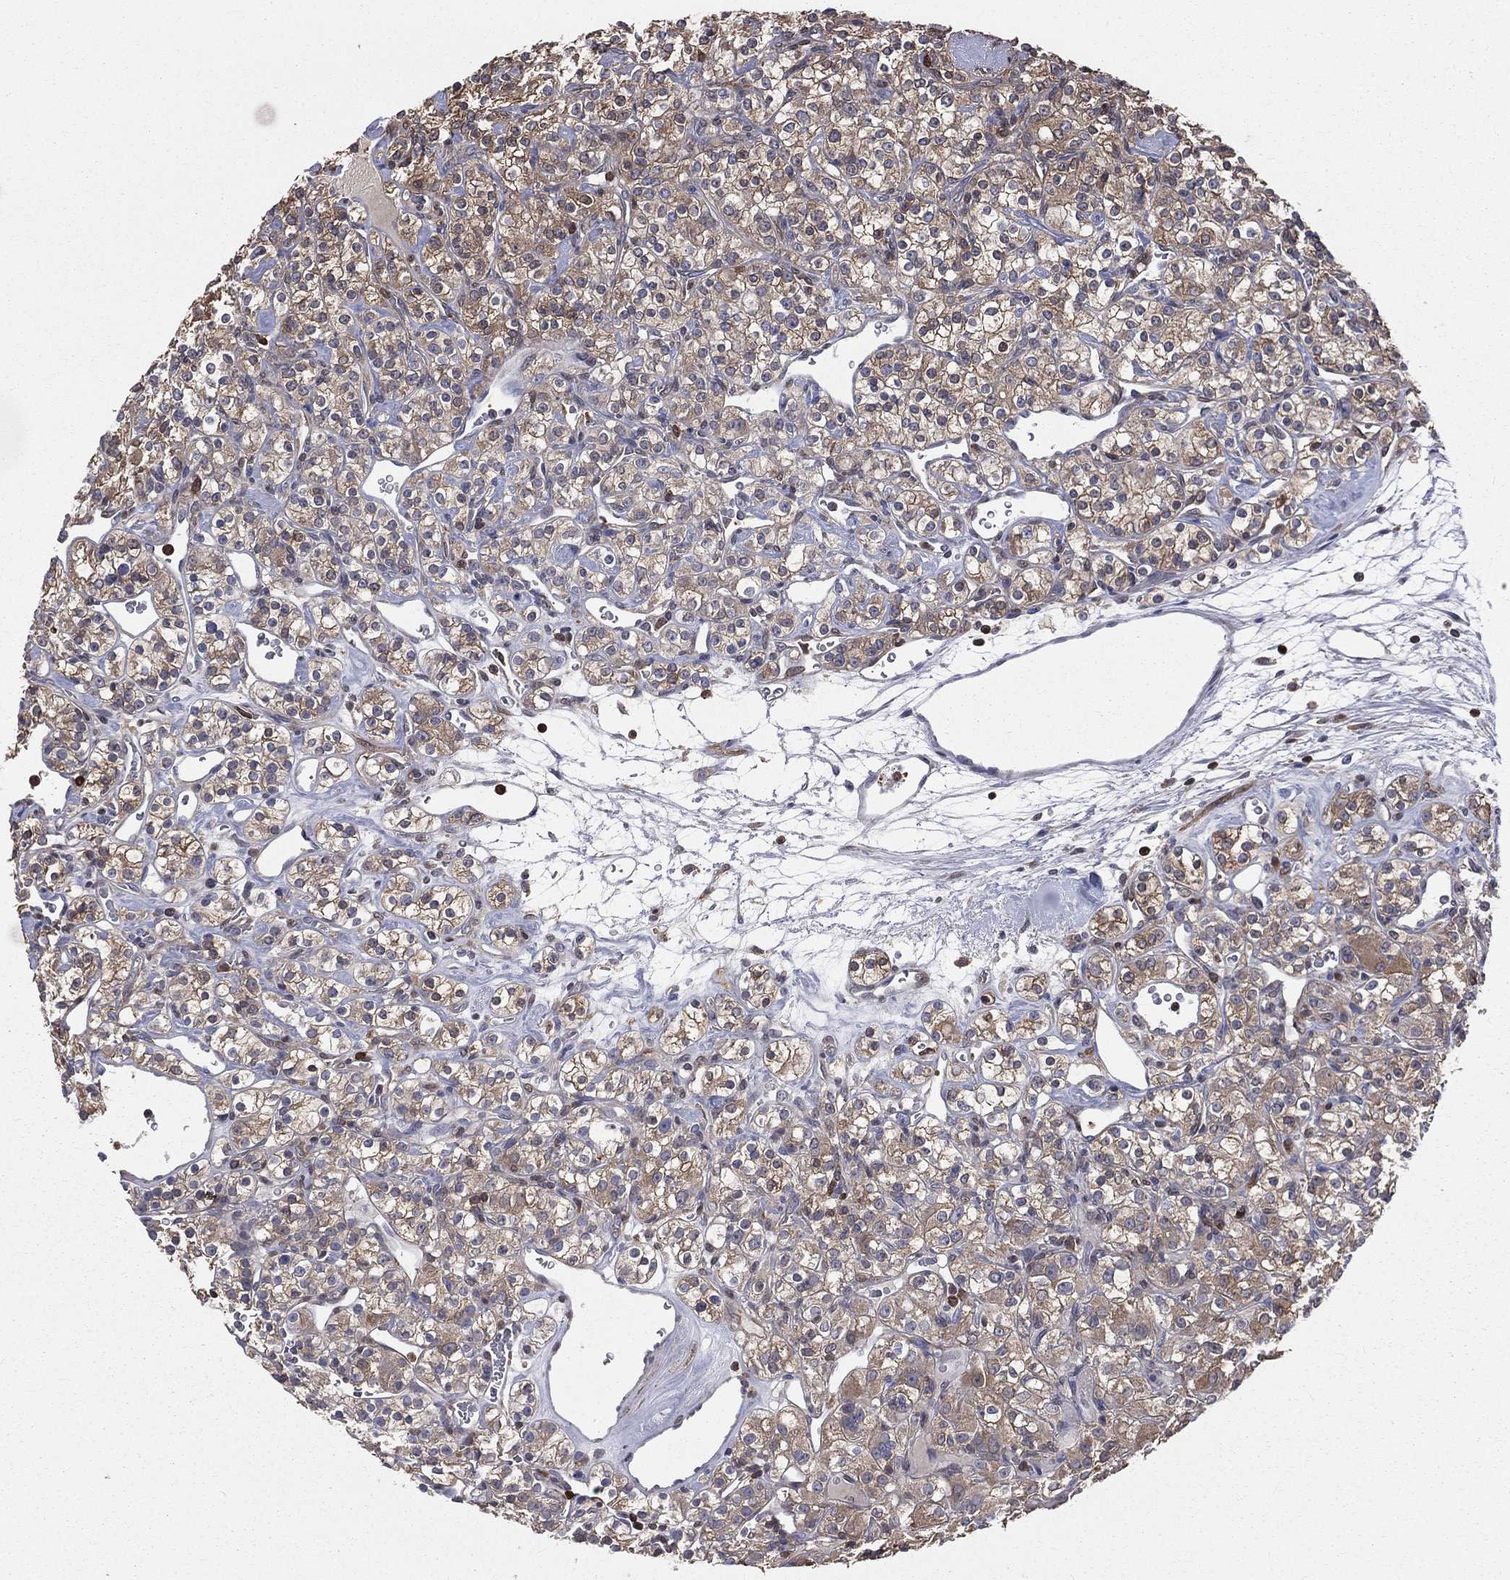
{"staining": {"intensity": "weak", "quantity": "25%-75%", "location": "cytoplasmic/membranous"}, "tissue": "renal cancer", "cell_type": "Tumor cells", "image_type": "cancer", "snomed": [{"axis": "morphology", "description": "Adenocarcinoma, NOS"}, {"axis": "topography", "description": "Kidney"}], "caption": "A low amount of weak cytoplasmic/membranous expression is seen in about 25%-75% of tumor cells in renal adenocarcinoma tissue.", "gene": "TBC1D2", "patient": {"sex": "male", "age": 77}}